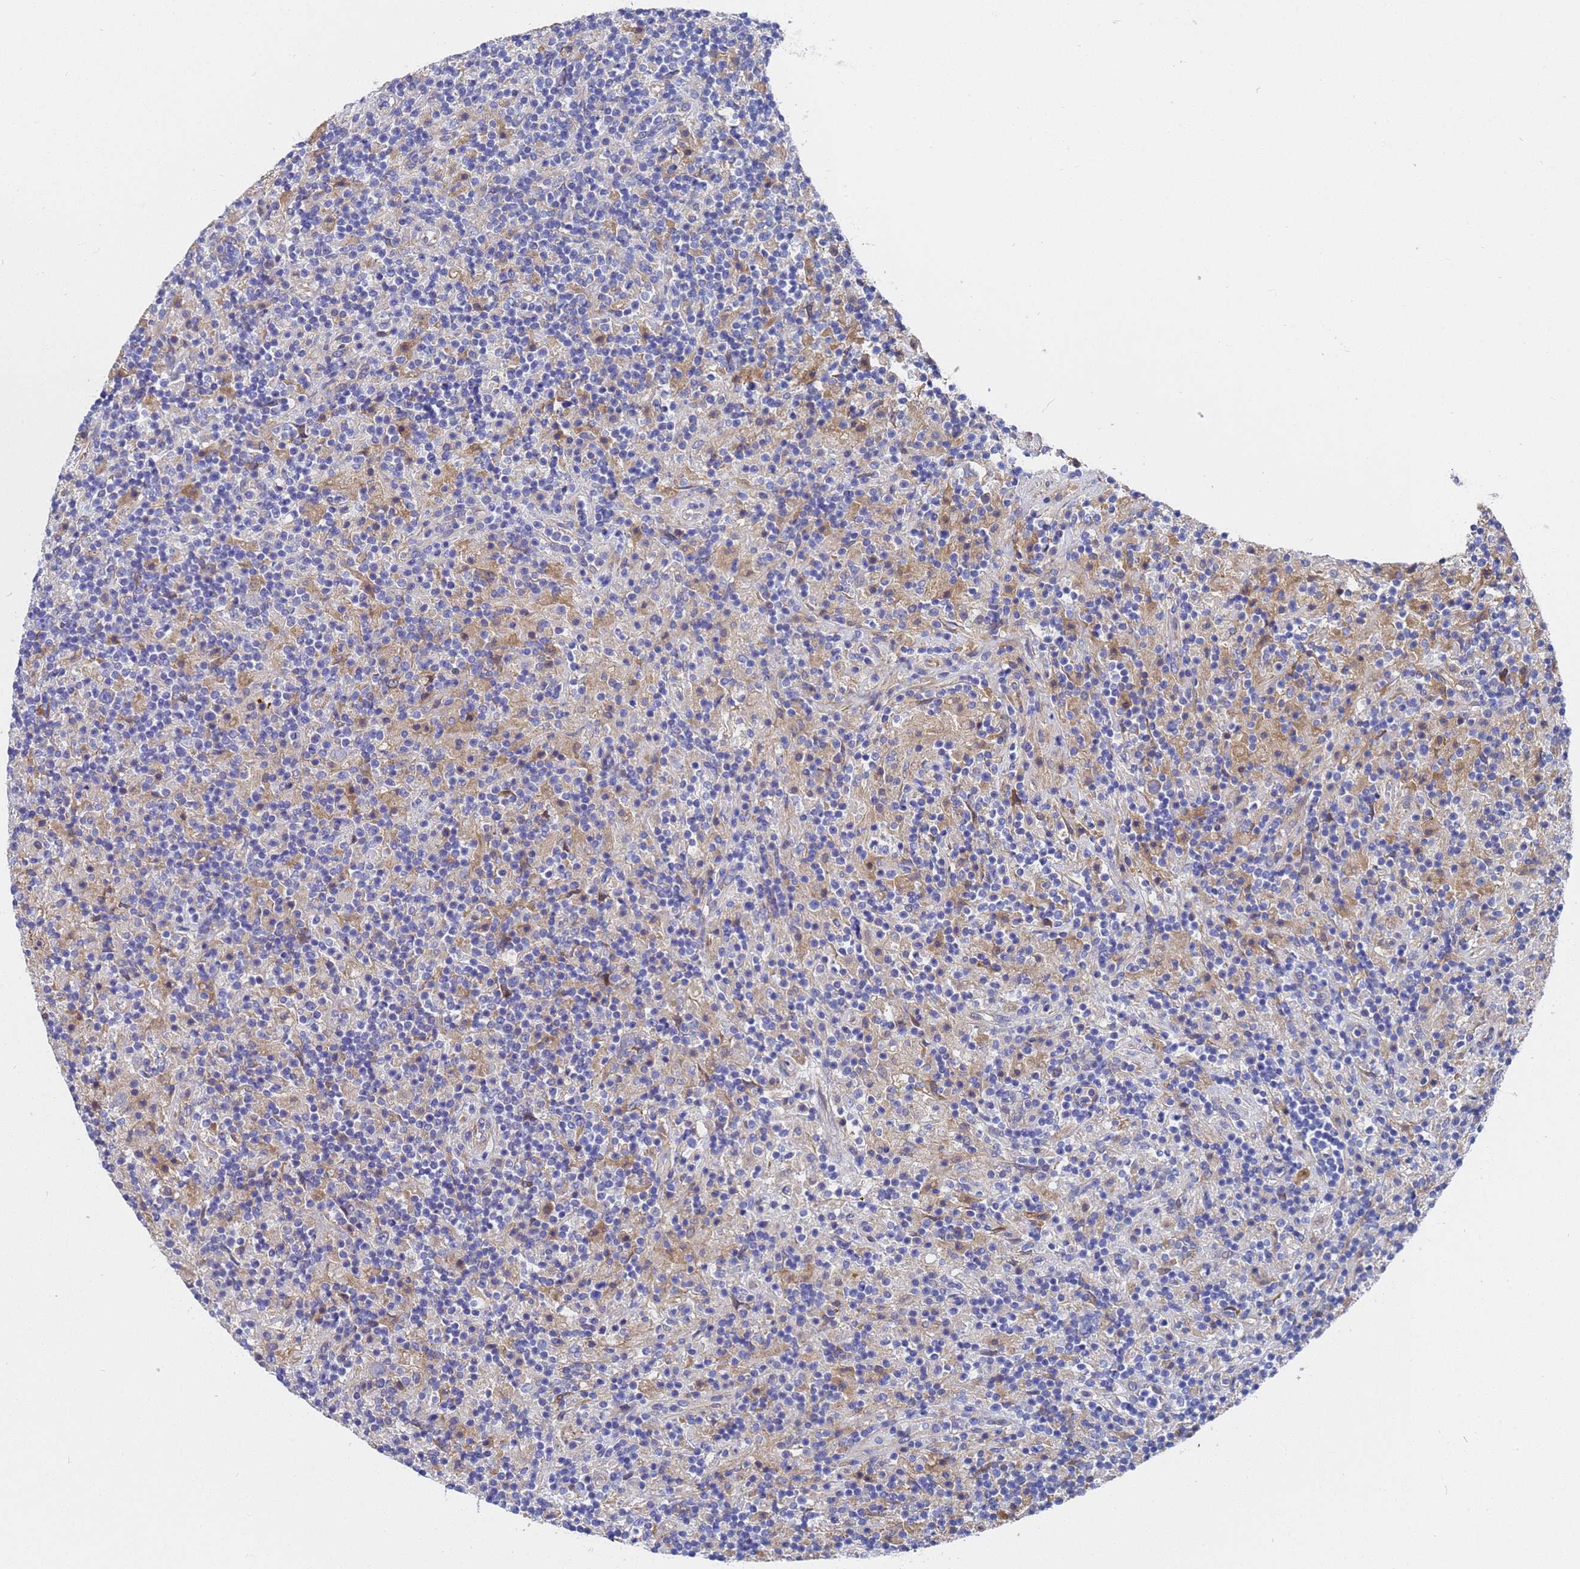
{"staining": {"intensity": "negative", "quantity": "none", "location": "none"}, "tissue": "lymphoma", "cell_type": "Tumor cells", "image_type": "cancer", "snomed": [{"axis": "morphology", "description": "Hodgkin's disease, NOS"}, {"axis": "topography", "description": "Lymph node"}], "caption": "Immunohistochemical staining of human Hodgkin's disease exhibits no significant expression in tumor cells. (DAB (3,3'-diaminobenzidine) immunohistochemistry visualized using brightfield microscopy, high magnification).", "gene": "TM4SF4", "patient": {"sex": "male", "age": 70}}